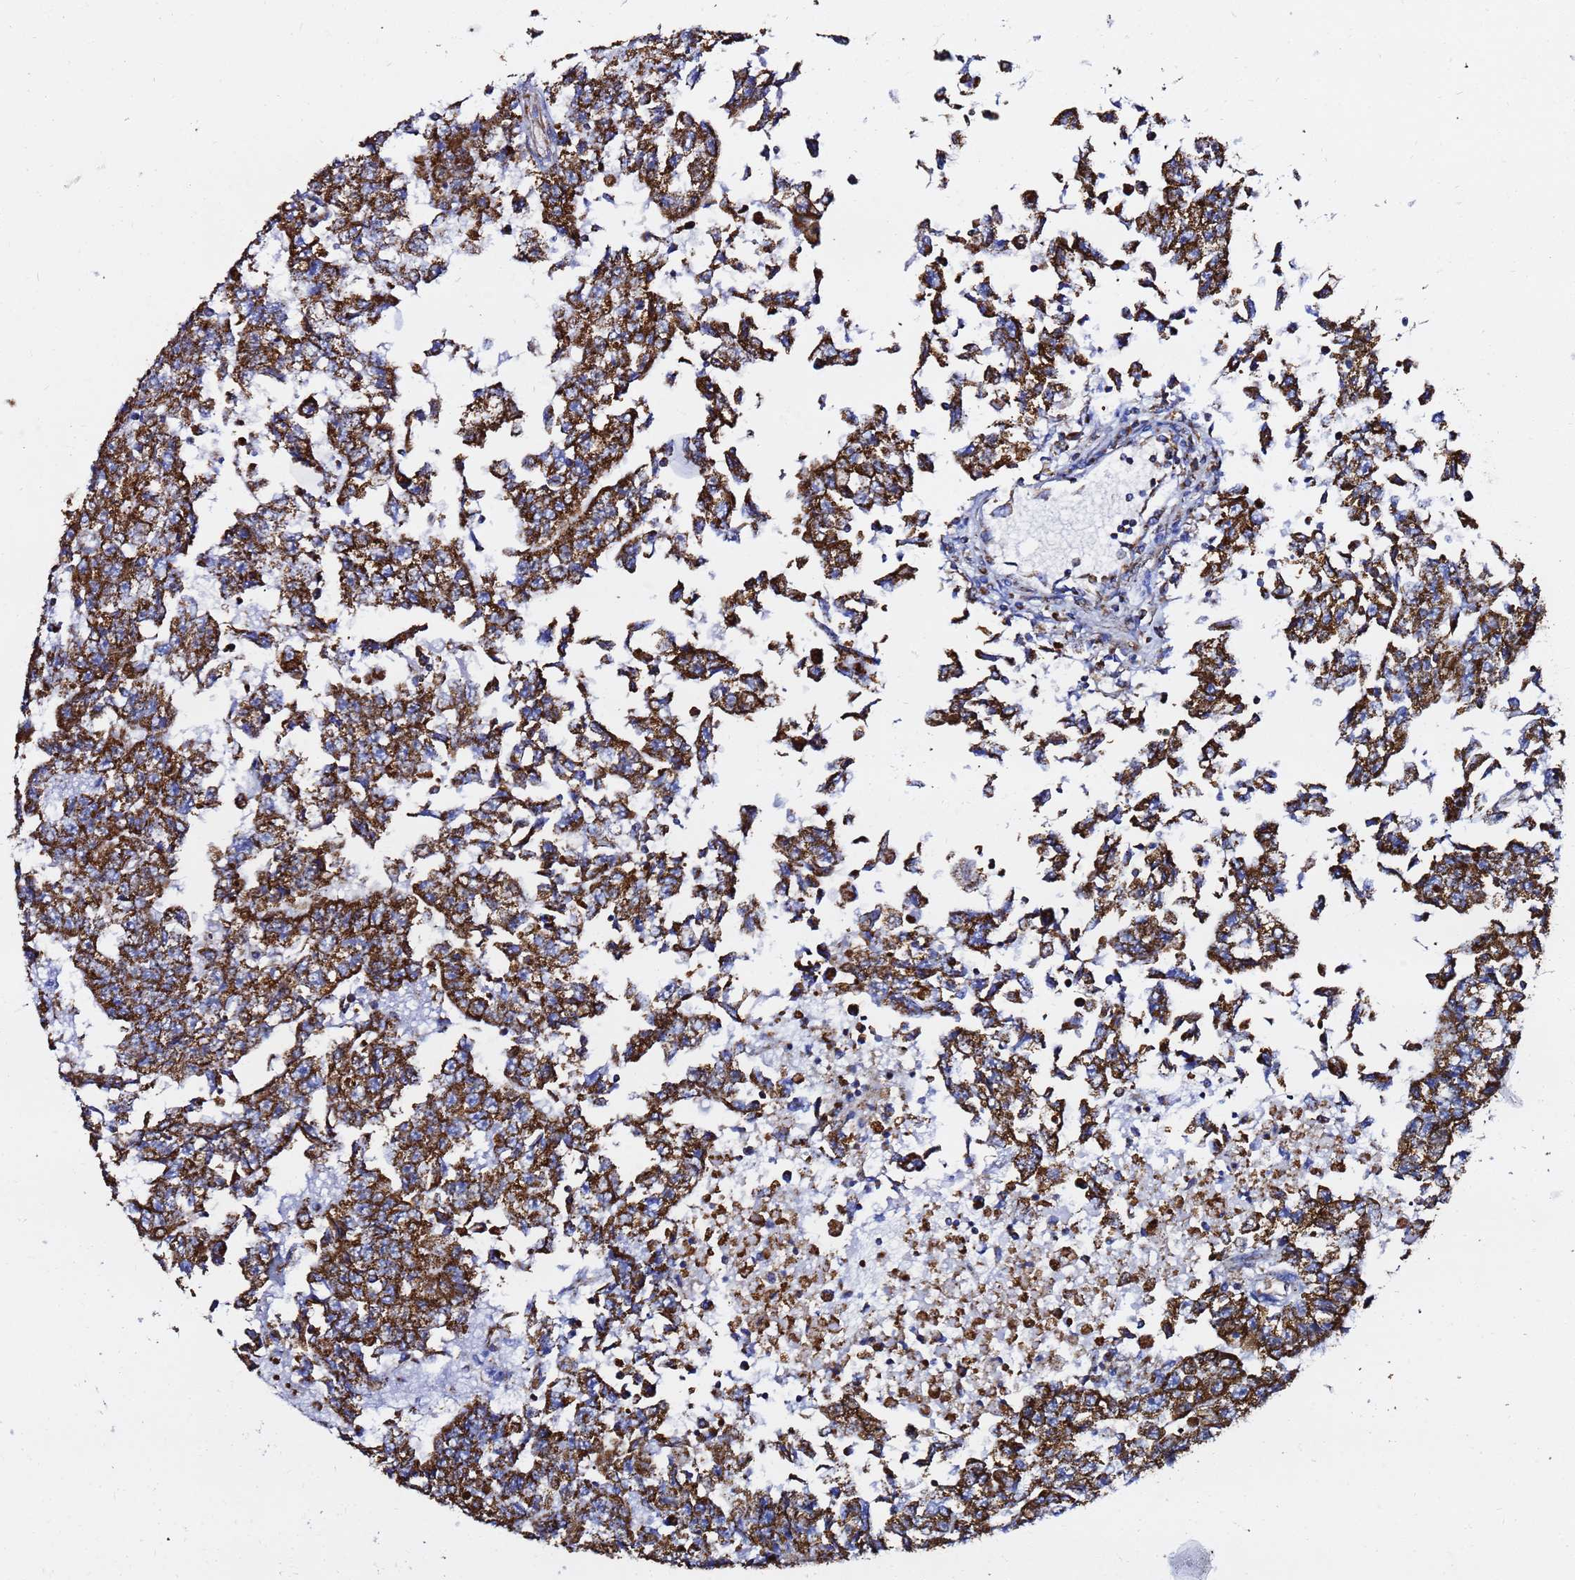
{"staining": {"intensity": "strong", "quantity": ">75%", "location": "cytoplasmic/membranous"}, "tissue": "testis cancer", "cell_type": "Tumor cells", "image_type": "cancer", "snomed": [{"axis": "morphology", "description": "Carcinoma, Embryonal, NOS"}, {"axis": "topography", "description": "Testis"}], "caption": "Testis embryonal carcinoma stained with a brown dye exhibits strong cytoplasmic/membranous positive expression in about >75% of tumor cells.", "gene": "PHB2", "patient": {"sex": "male", "age": 25}}